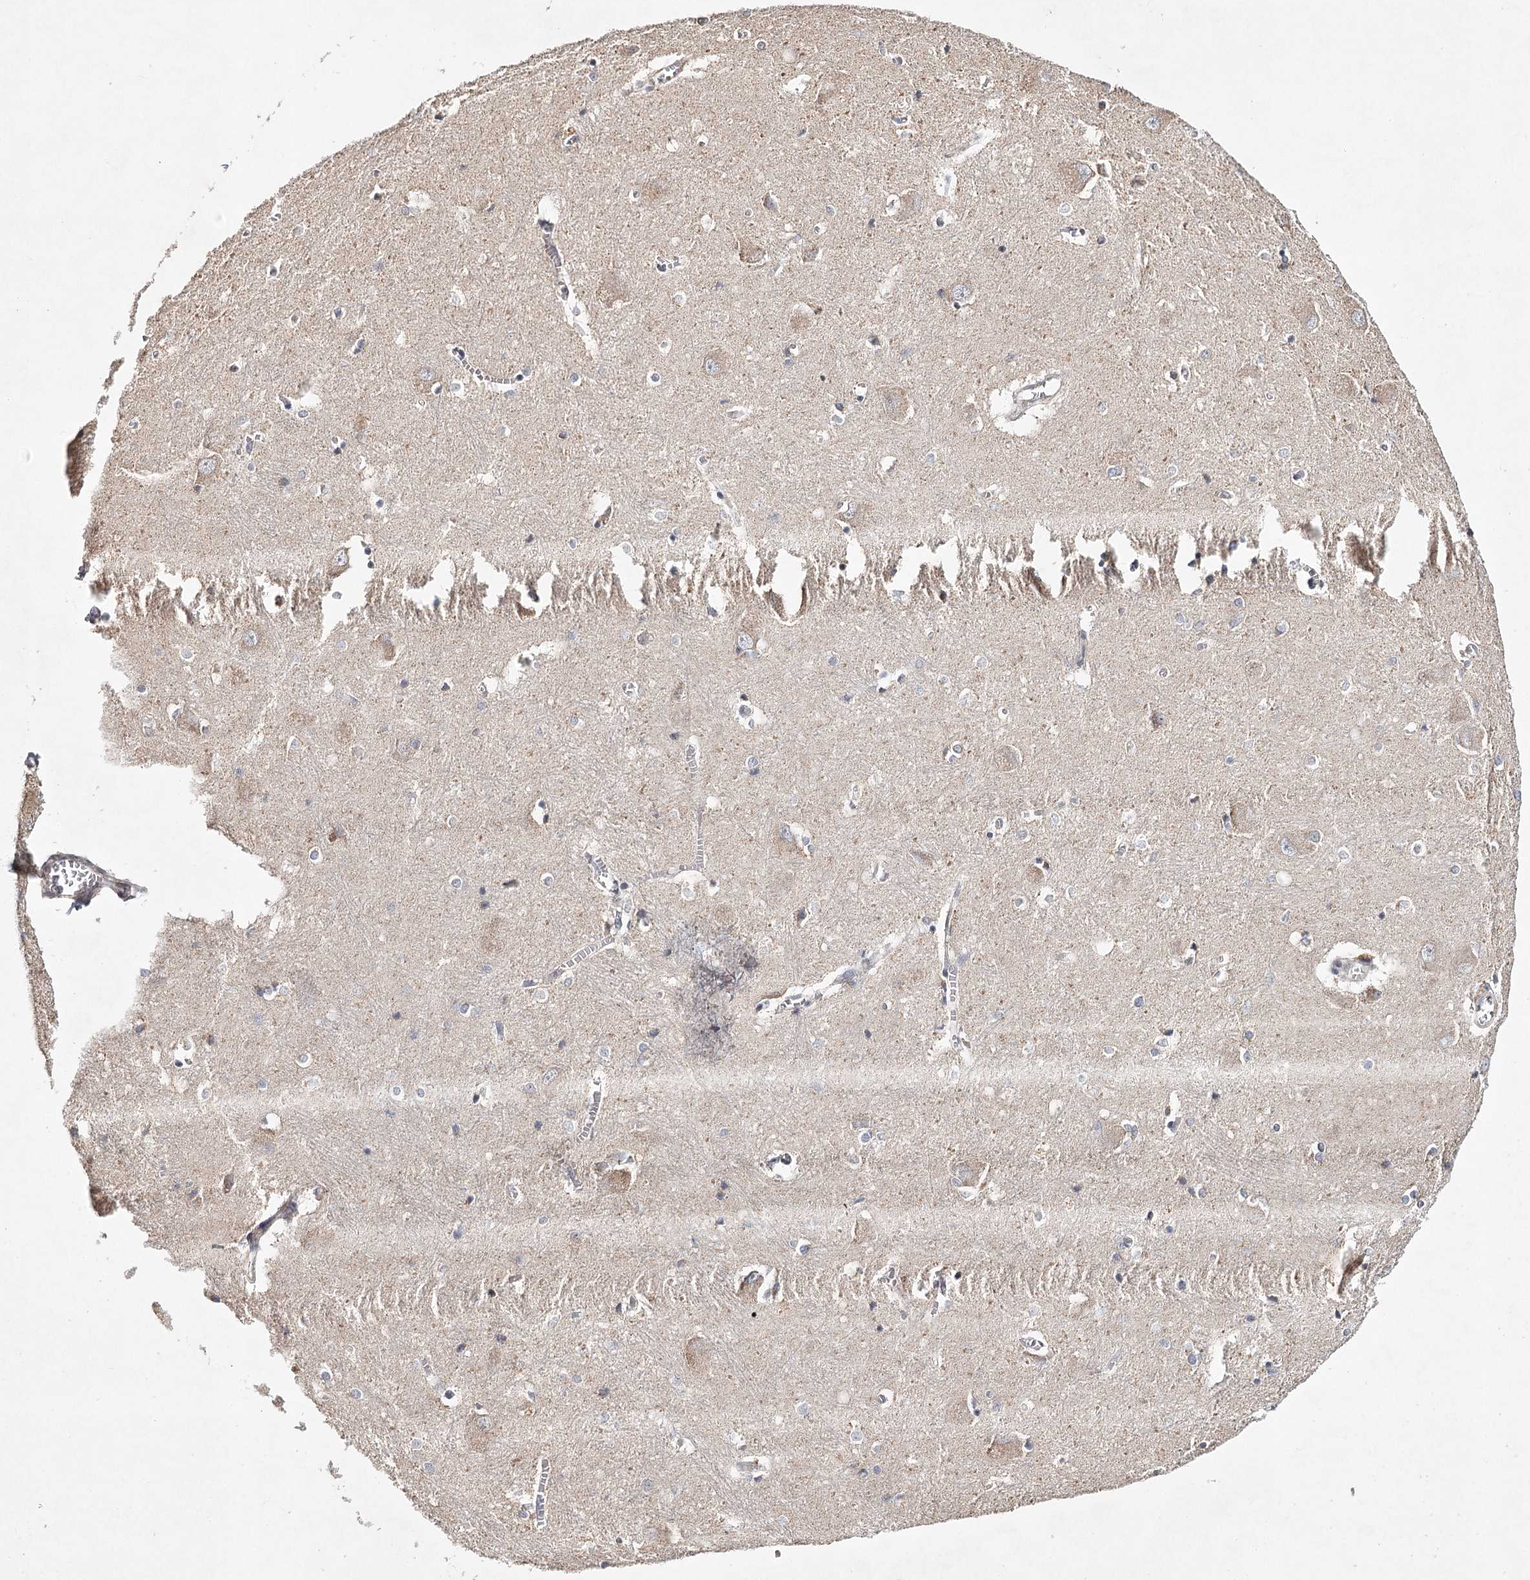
{"staining": {"intensity": "weak", "quantity": "<25%", "location": "cytoplasmic/membranous"}, "tissue": "caudate", "cell_type": "Glial cells", "image_type": "normal", "snomed": [{"axis": "morphology", "description": "Normal tissue, NOS"}, {"axis": "topography", "description": "Lateral ventricle wall"}], "caption": "The histopathology image displays no significant positivity in glial cells of caudate.", "gene": "ICOS", "patient": {"sex": "male", "age": 37}}